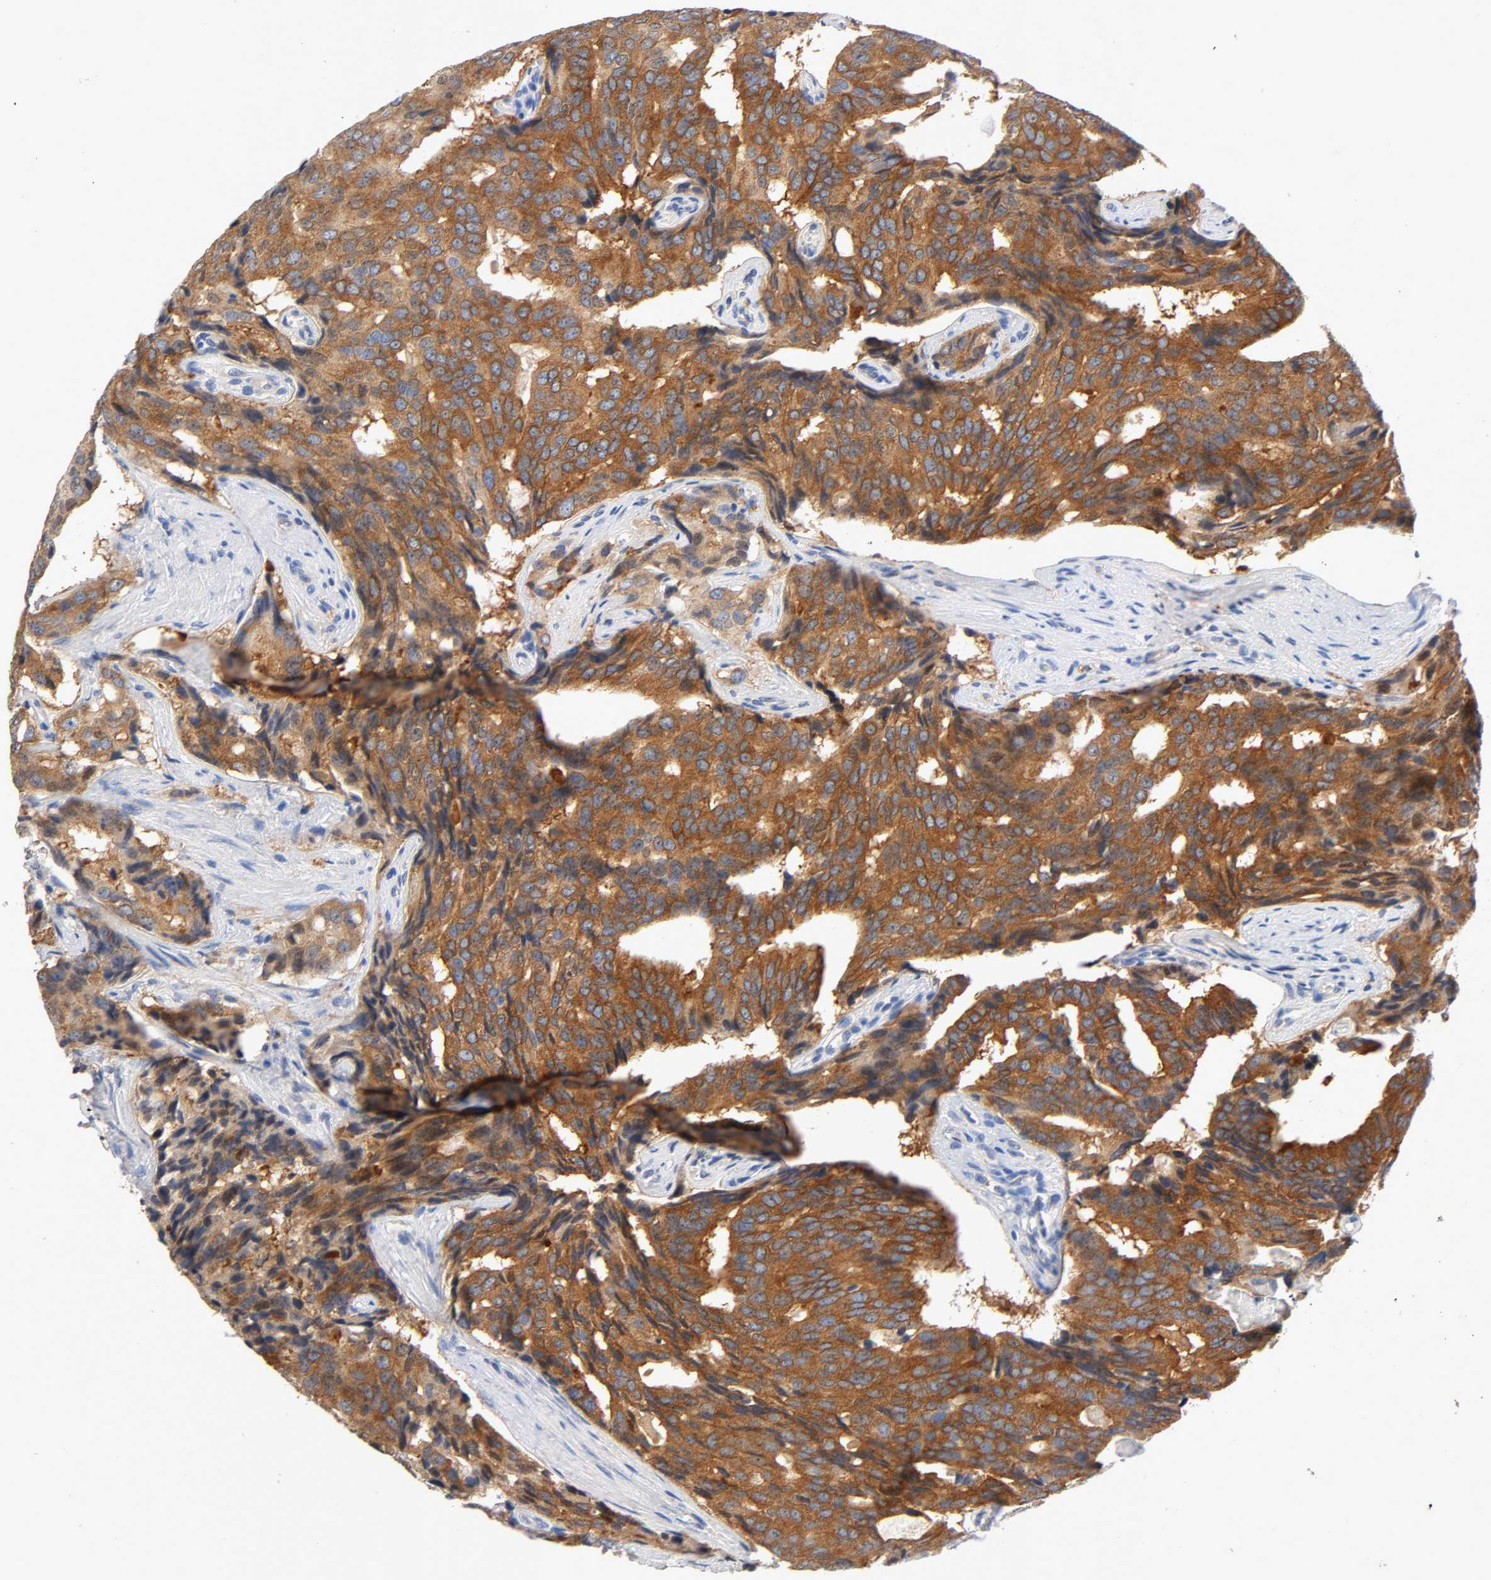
{"staining": {"intensity": "strong", "quantity": ">75%", "location": "cytoplasmic/membranous"}, "tissue": "prostate cancer", "cell_type": "Tumor cells", "image_type": "cancer", "snomed": [{"axis": "morphology", "description": "Adenocarcinoma, High grade"}, {"axis": "topography", "description": "Prostate"}], "caption": "Prostate cancer stained for a protein displays strong cytoplasmic/membranous positivity in tumor cells. Immunohistochemistry (ihc) stains the protein of interest in brown and the nuclei are stained blue.", "gene": "MALT1", "patient": {"sex": "male", "age": 58}}